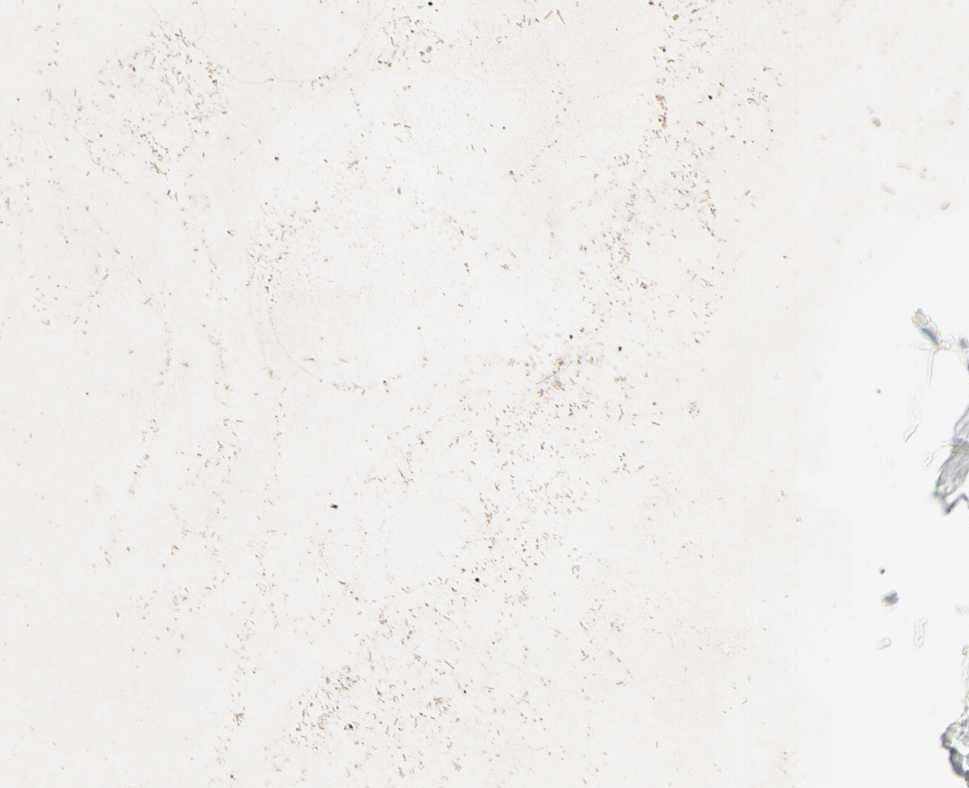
{"staining": {"intensity": "negative", "quantity": "none", "location": "none"}, "tissue": "adipose tissue", "cell_type": "Adipocytes", "image_type": "normal", "snomed": [{"axis": "morphology", "description": "Normal tissue, NOS"}, {"axis": "topography", "description": "Breast"}, {"axis": "topography", "description": "Adipose tissue"}], "caption": "Immunohistochemistry (IHC) histopathology image of normal adipose tissue: adipose tissue stained with DAB (3,3'-diaminobenzidine) shows no significant protein staining in adipocytes.", "gene": "IL1R1", "patient": {"sex": "female", "age": 25}}